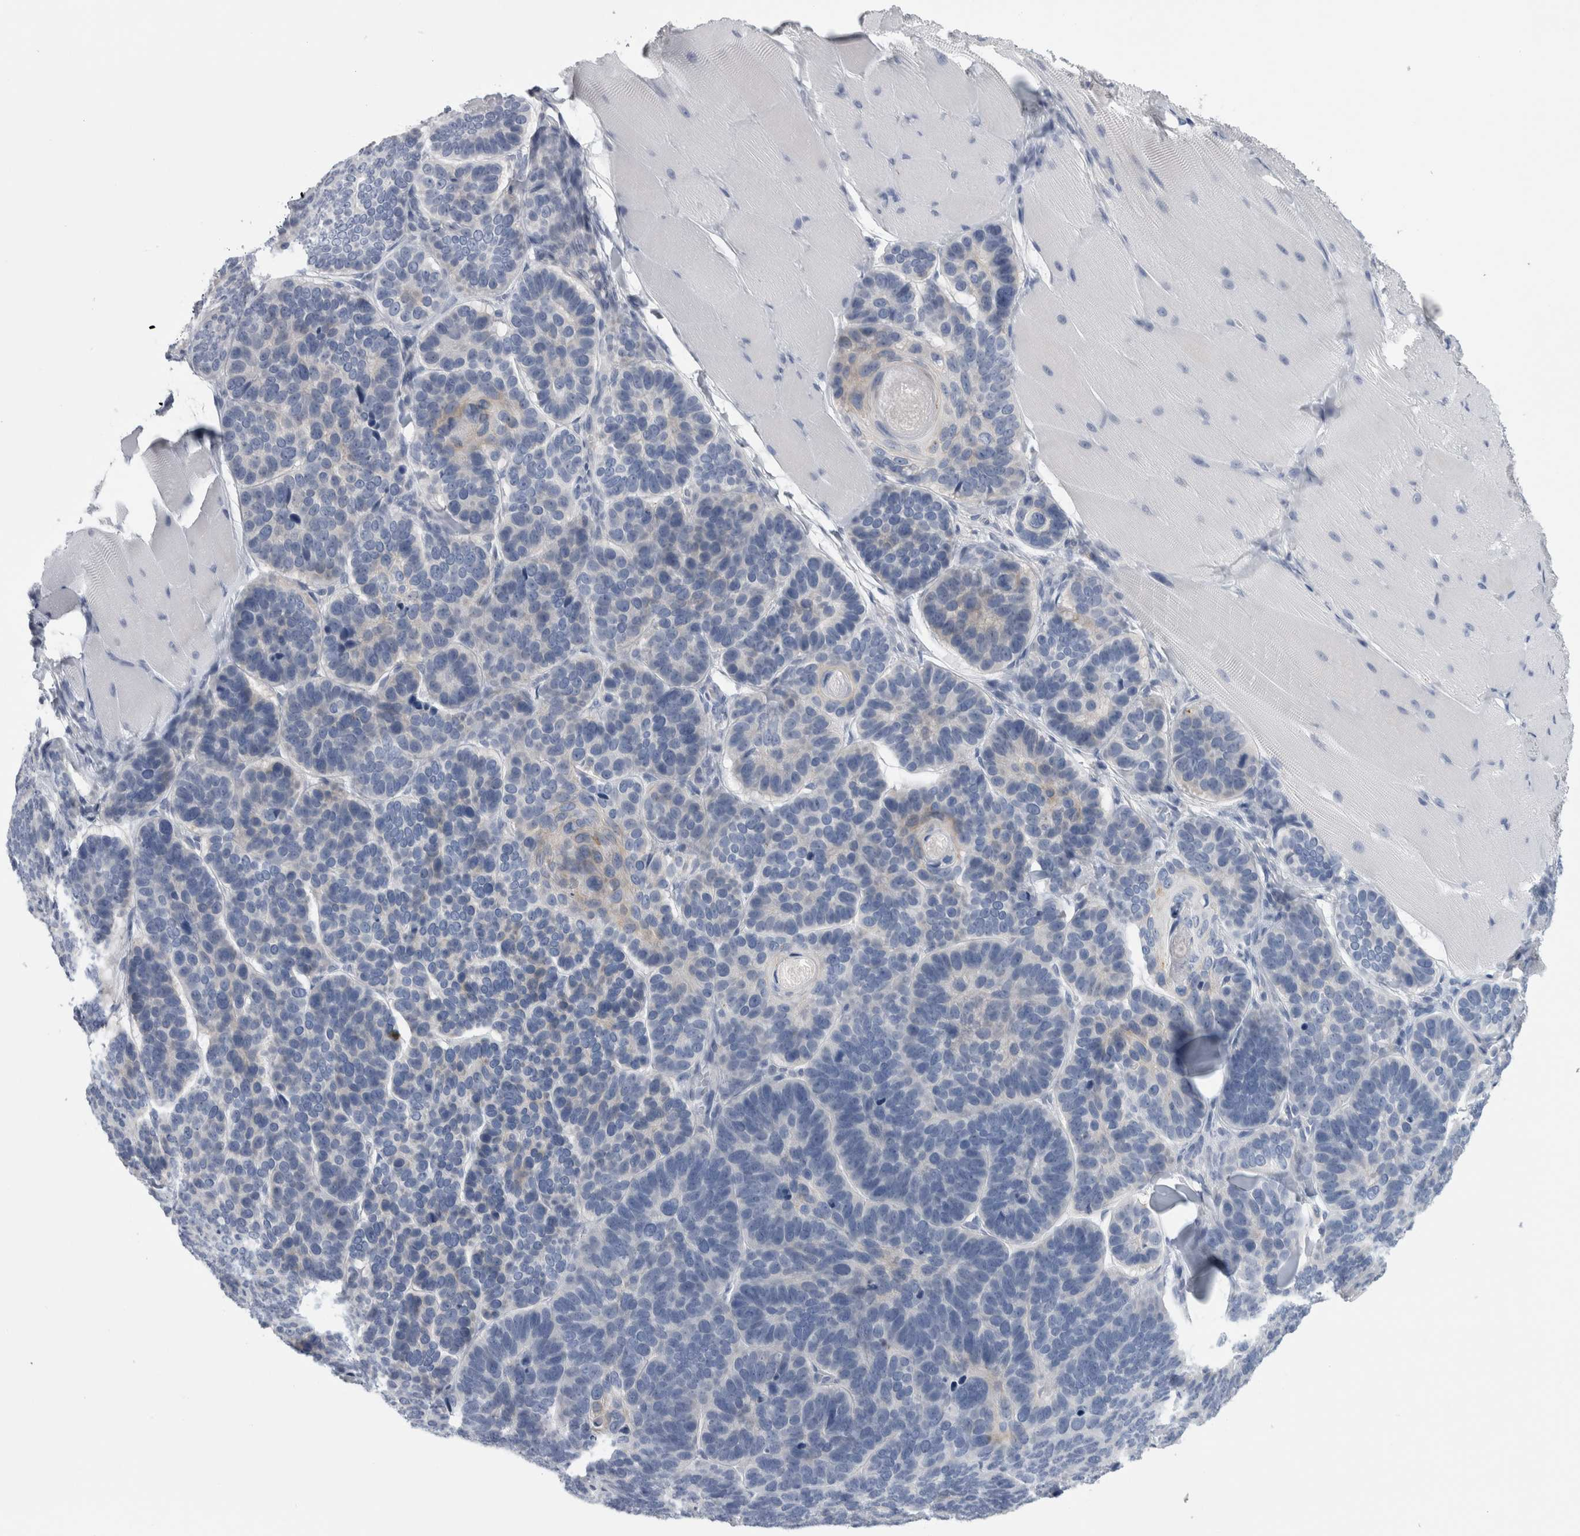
{"staining": {"intensity": "negative", "quantity": "none", "location": "none"}, "tissue": "skin cancer", "cell_type": "Tumor cells", "image_type": "cancer", "snomed": [{"axis": "morphology", "description": "Basal cell carcinoma"}, {"axis": "topography", "description": "Skin"}], "caption": "This is an immunohistochemistry image of human basal cell carcinoma (skin). There is no expression in tumor cells.", "gene": "ANKFY1", "patient": {"sex": "male", "age": 62}}